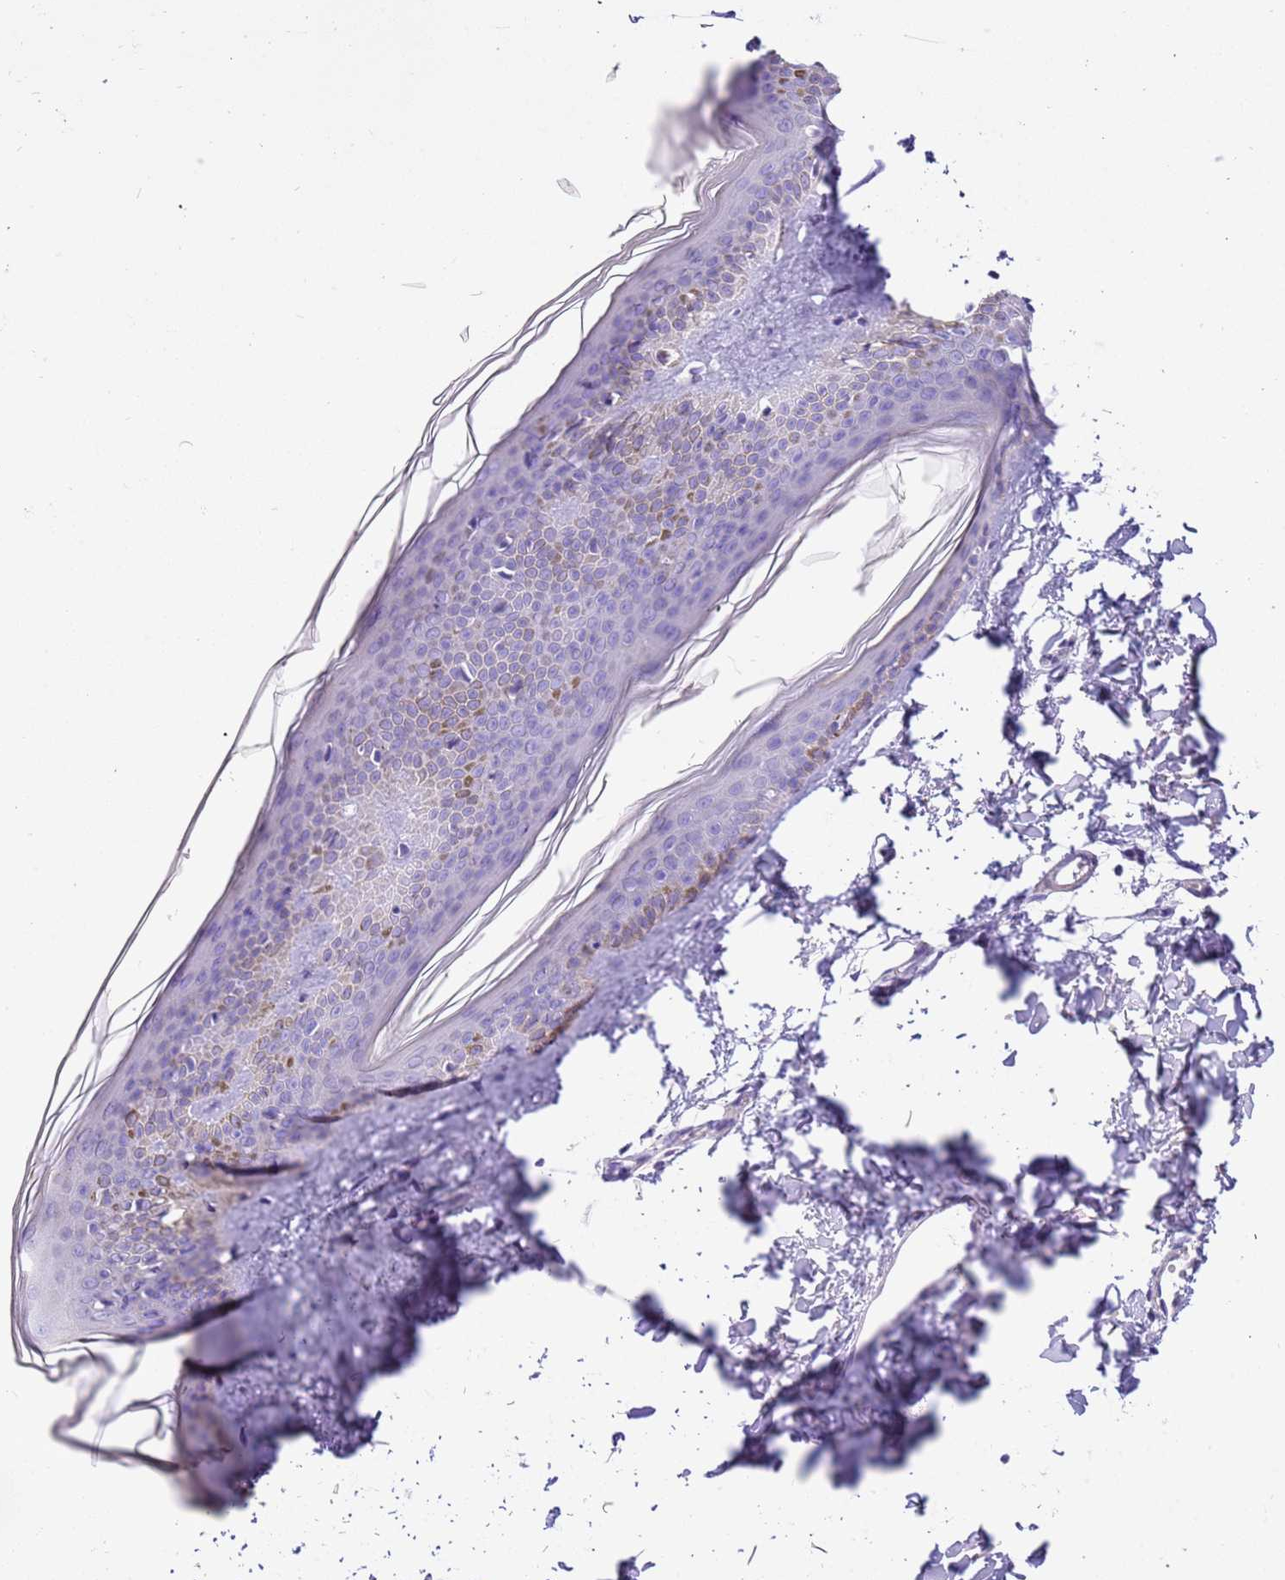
{"staining": {"intensity": "negative", "quantity": "none", "location": "none"}, "tissue": "skin", "cell_type": "Fibroblasts", "image_type": "normal", "snomed": [{"axis": "morphology", "description": "Normal tissue, NOS"}, {"axis": "topography", "description": "Skin"}], "caption": "Immunohistochemistry photomicrograph of unremarkable skin: human skin stained with DAB (3,3'-diaminobenzidine) exhibits no significant protein expression in fibroblasts. (Immunohistochemistry, brightfield microscopy, high magnification).", "gene": "PCGF2", "patient": {"sex": "female", "age": 58}}